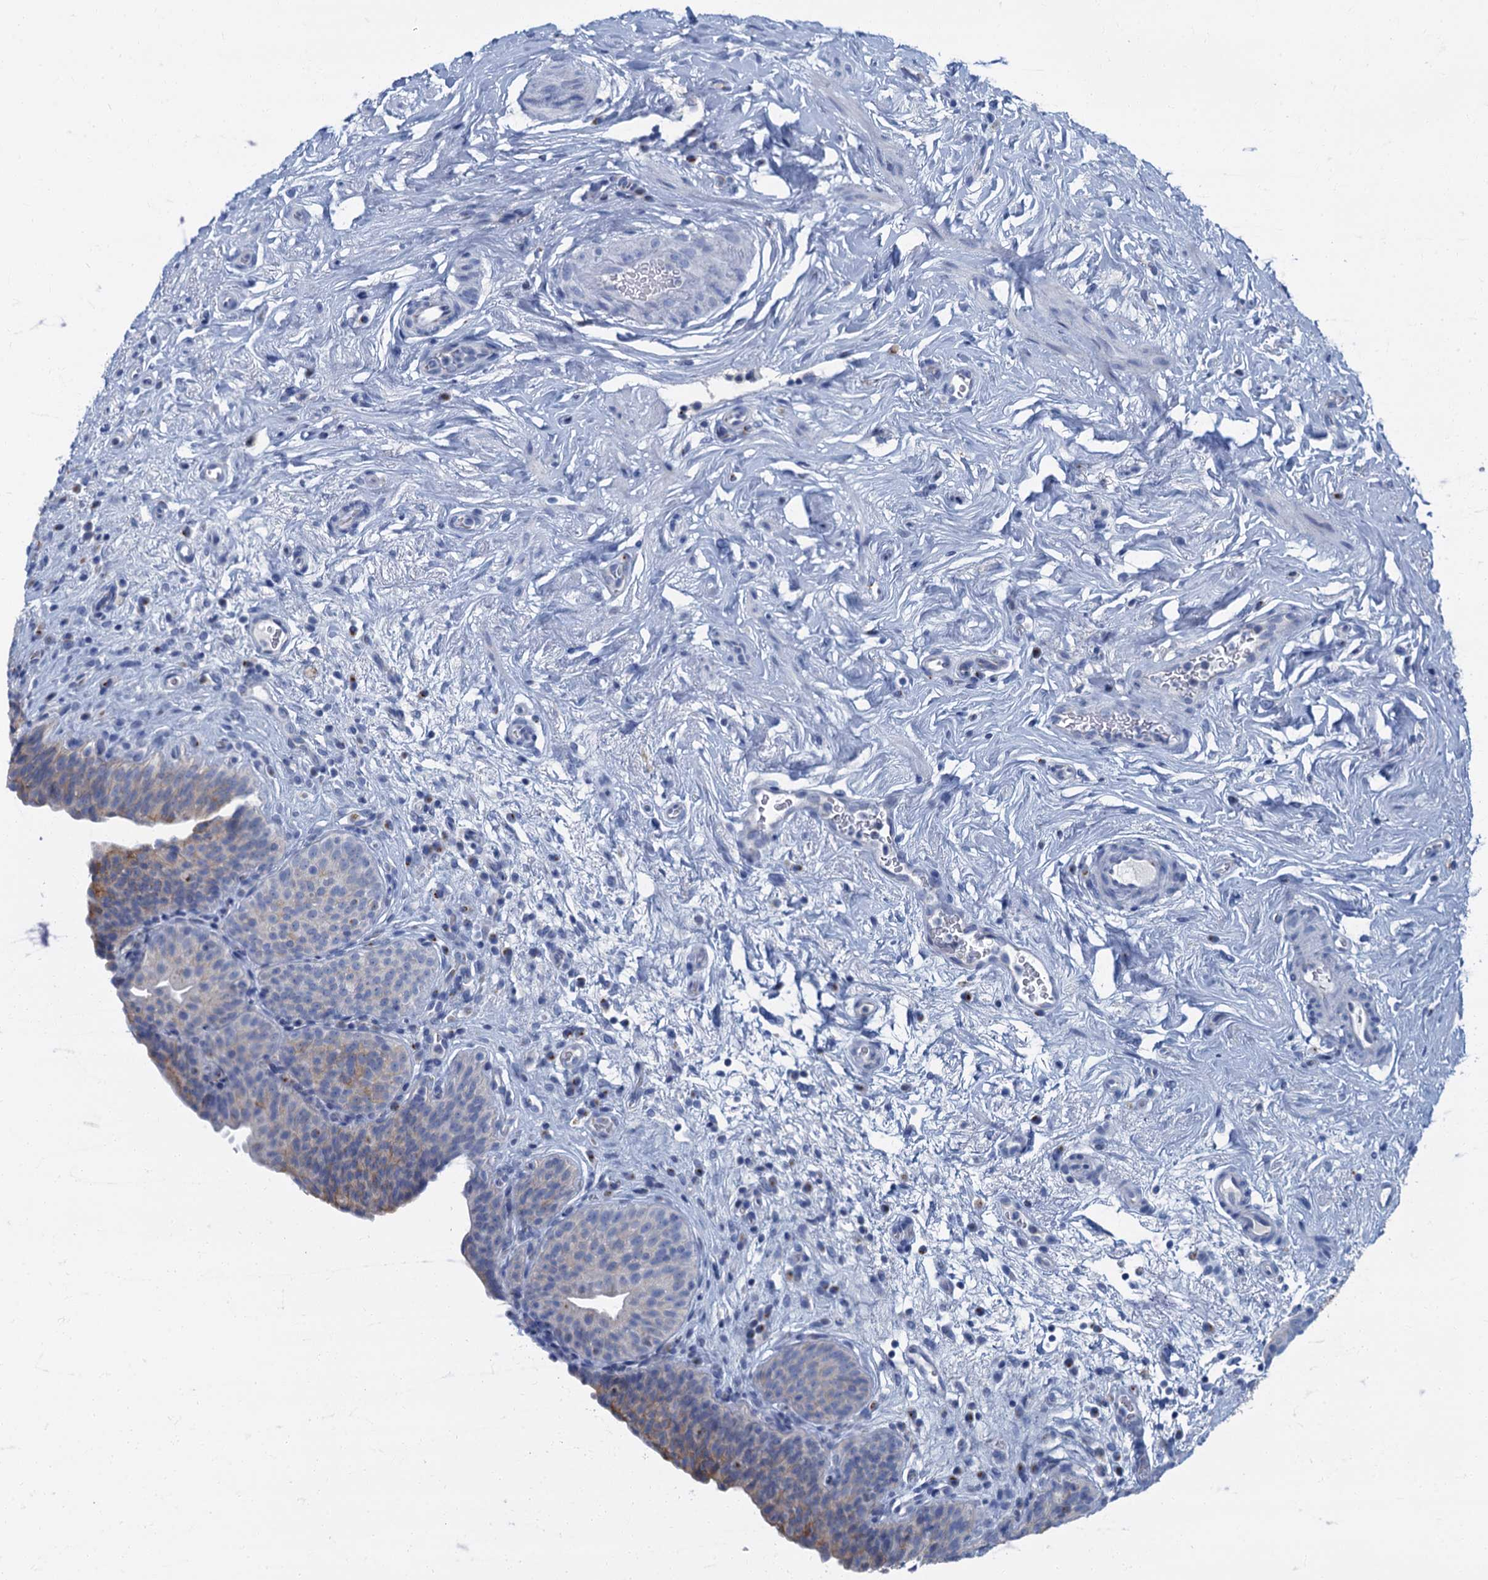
{"staining": {"intensity": "weak", "quantity": "<25%", "location": "cytoplasmic/membranous"}, "tissue": "urinary bladder", "cell_type": "Urothelial cells", "image_type": "normal", "snomed": [{"axis": "morphology", "description": "Normal tissue, NOS"}, {"axis": "topography", "description": "Urinary bladder"}], "caption": "Urothelial cells show no significant expression in normal urinary bladder.", "gene": "LYPD3", "patient": {"sex": "male", "age": 83}}